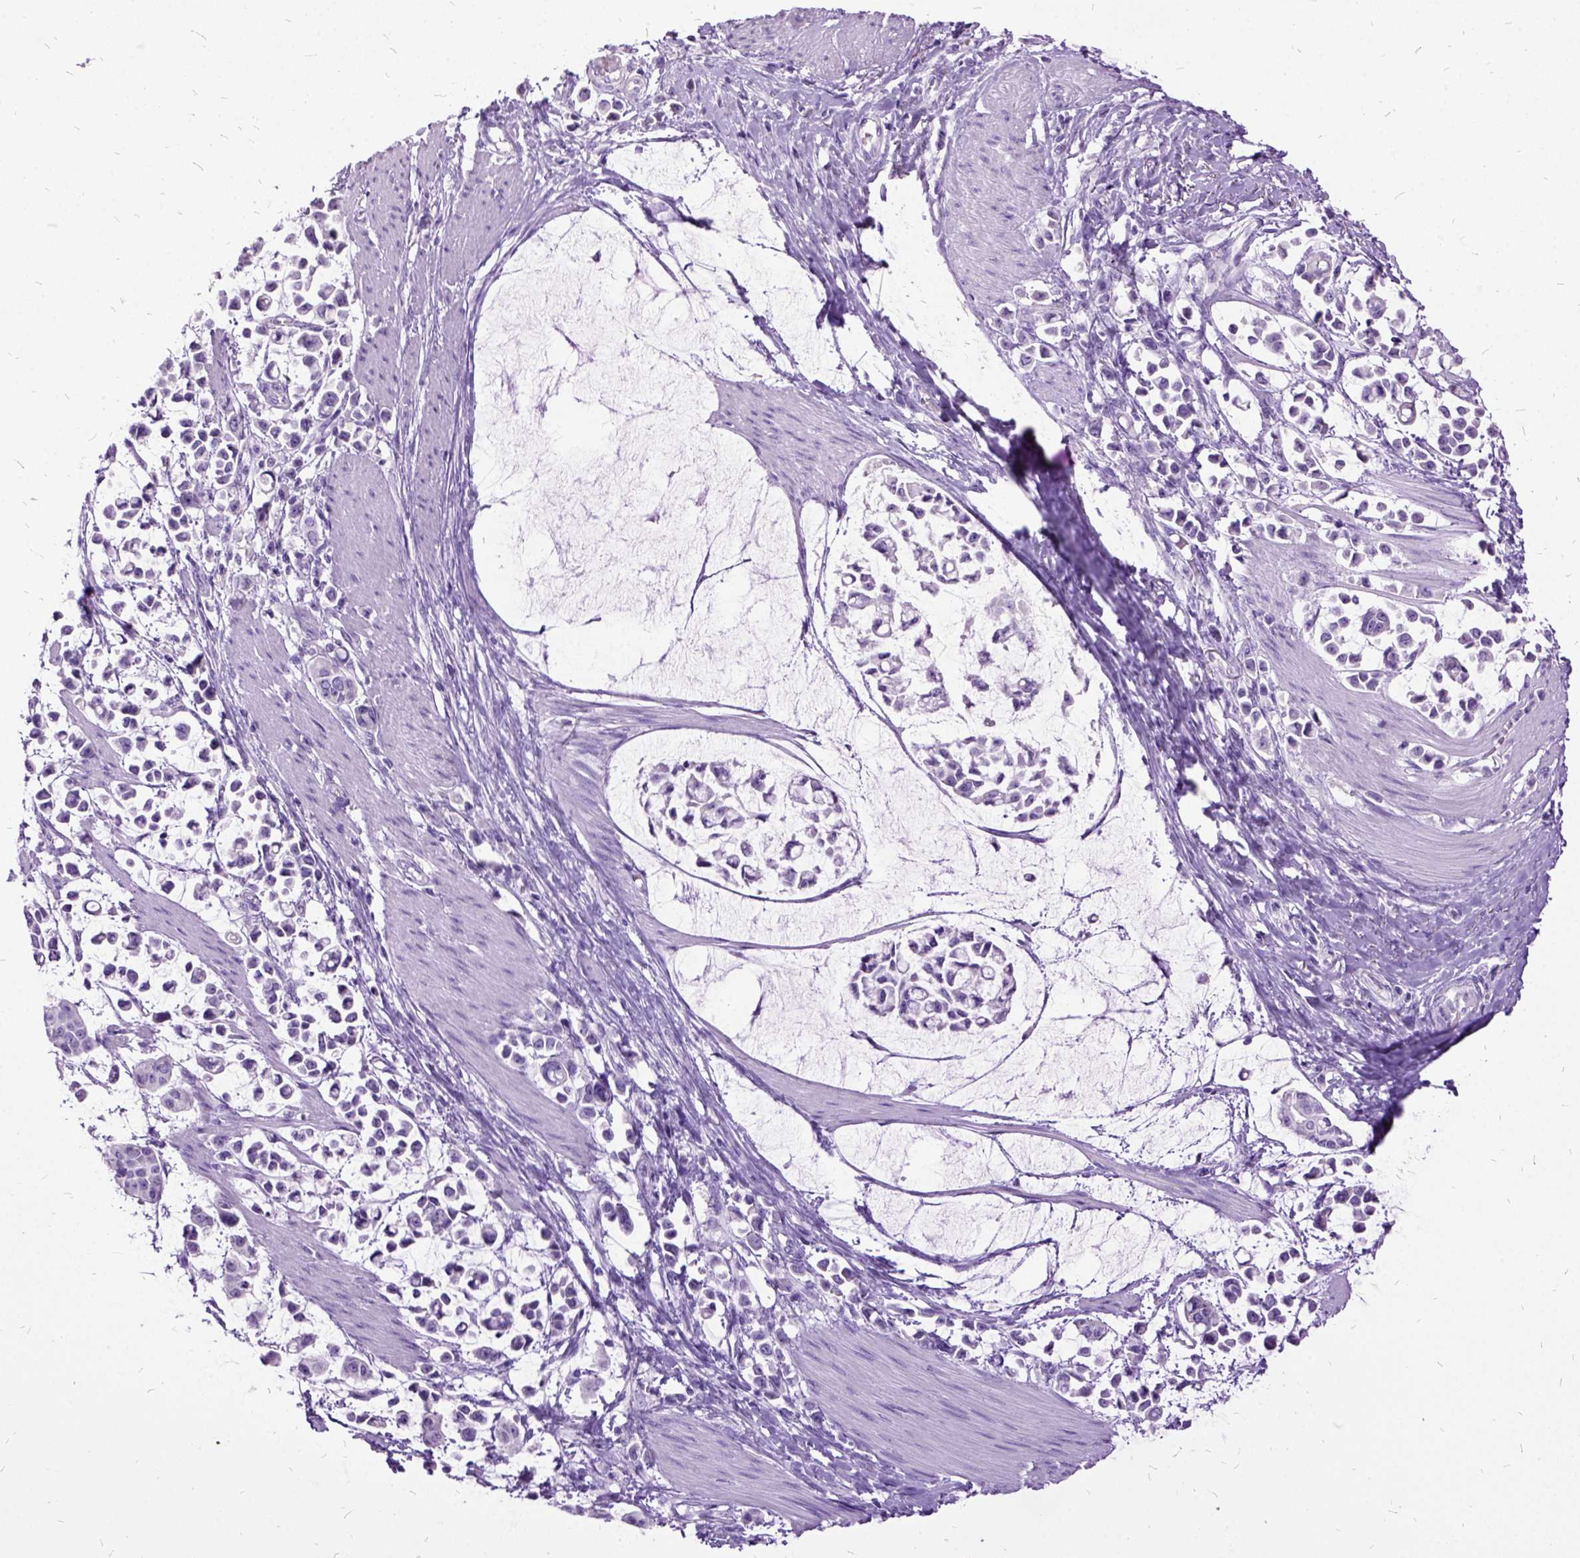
{"staining": {"intensity": "negative", "quantity": "none", "location": "none"}, "tissue": "stomach cancer", "cell_type": "Tumor cells", "image_type": "cancer", "snomed": [{"axis": "morphology", "description": "Adenocarcinoma, NOS"}, {"axis": "topography", "description": "Stomach"}], "caption": "The image demonstrates no significant positivity in tumor cells of adenocarcinoma (stomach).", "gene": "MME", "patient": {"sex": "male", "age": 82}}